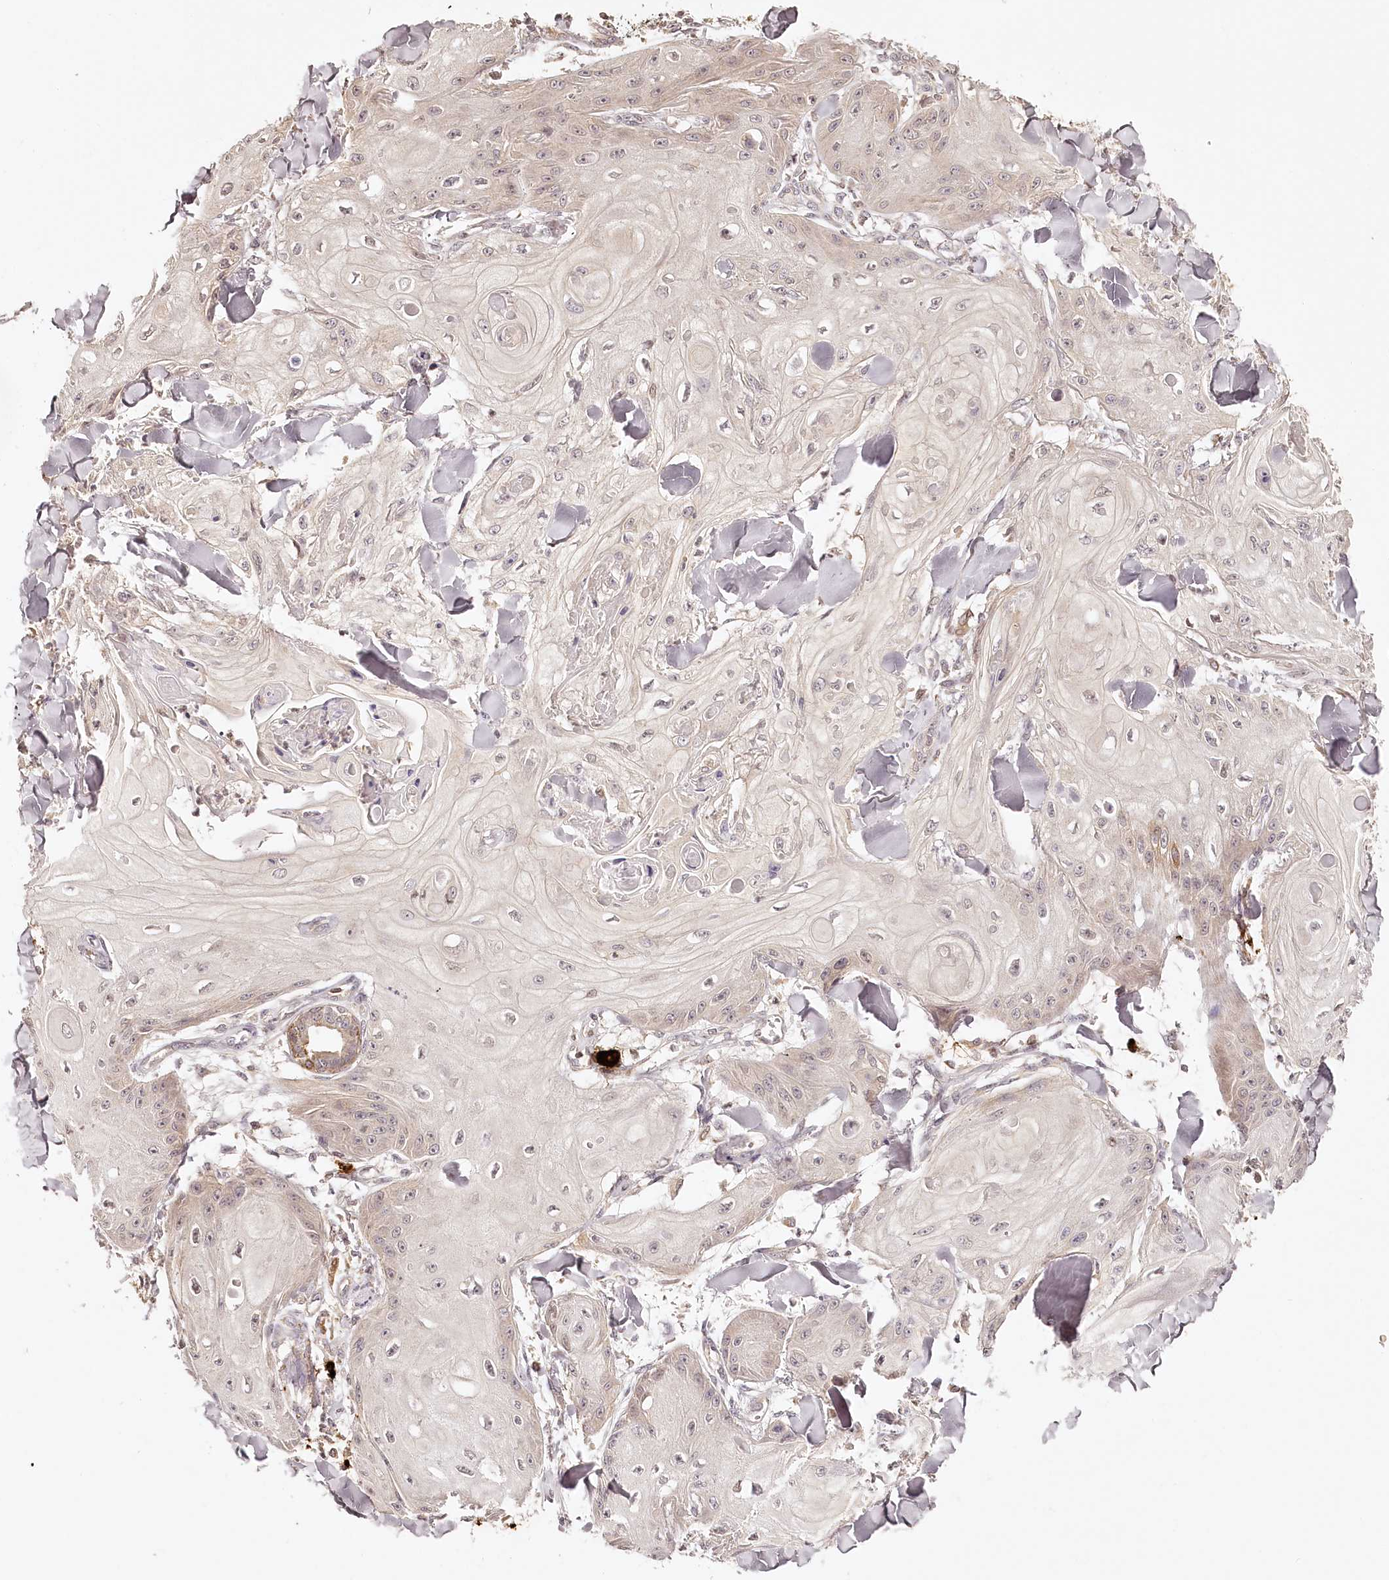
{"staining": {"intensity": "weak", "quantity": "<25%", "location": "cytoplasmic/membranous"}, "tissue": "skin cancer", "cell_type": "Tumor cells", "image_type": "cancer", "snomed": [{"axis": "morphology", "description": "Squamous cell carcinoma, NOS"}, {"axis": "topography", "description": "Skin"}], "caption": "Immunohistochemical staining of skin squamous cell carcinoma exhibits no significant staining in tumor cells.", "gene": "SYNGR1", "patient": {"sex": "male", "age": 74}}